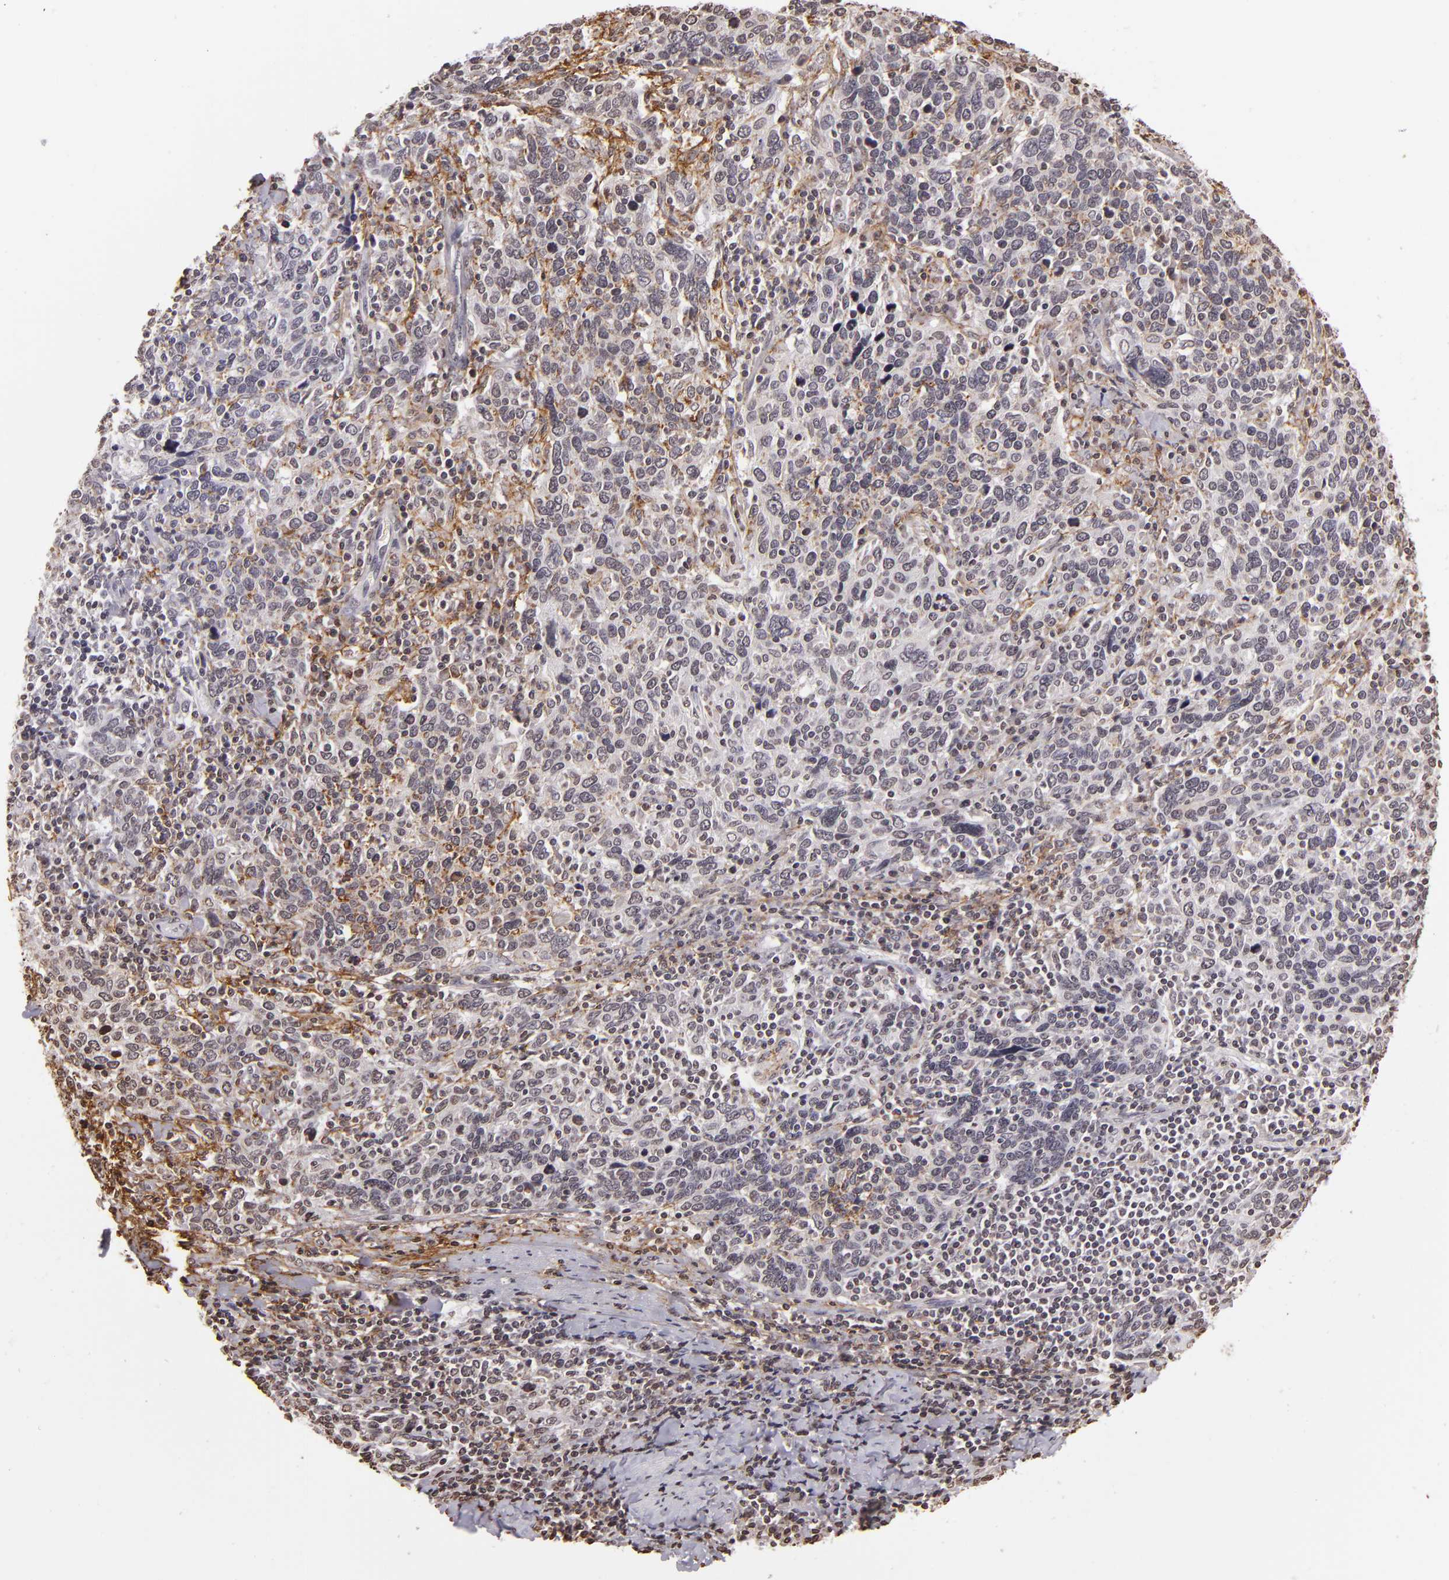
{"staining": {"intensity": "weak", "quantity": "<25%", "location": "nuclear"}, "tissue": "cervical cancer", "cell_type": "Tumor cells", "image_type": "cancer", "snomed": [{"axis": "morphology", "description": "Squamous cell carcinoma, NOS"}, {"axis": "topography", "description": "Cervix"}], "caption": "Immunohistochemistry (IHC) of cervical cancer (squamous cell carcinoma) shows no staining in tumor cells.", "gene": "THRB", "patient": {"sex": "female", "age": 41}}